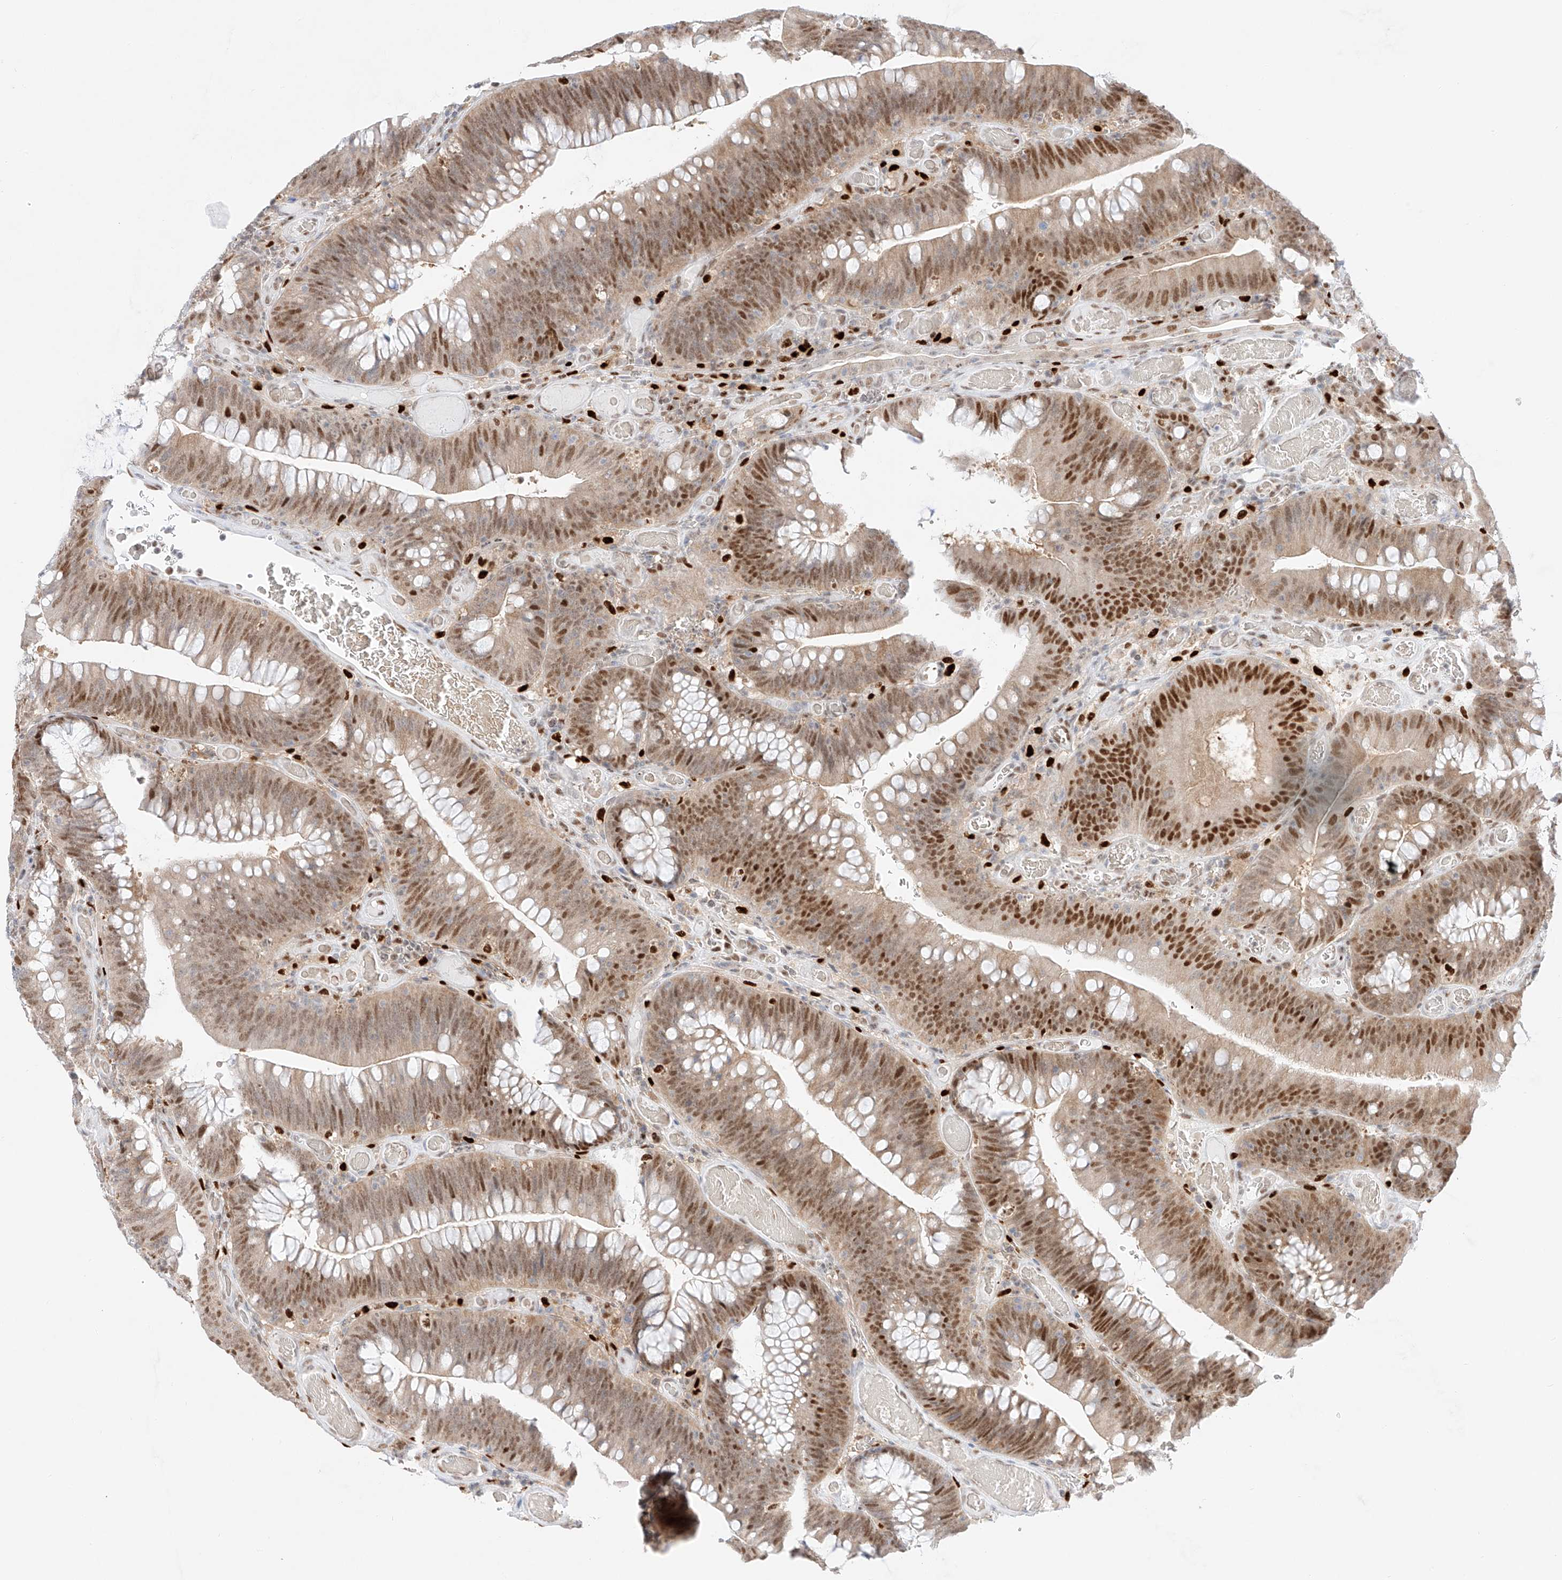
{"staining": {"intensity": "strong", "quantity": "25%-75%", "location": "nuclear"}, "tissue": "colorectal cancer", "cell_type": "Tumor cells", "image_type": "cancer", "snomed": [{"axis": "morphology", "description": "Normal tissue, NOS"}, {"axis": "topography", "description": "Colon"}], "caption": "An image of colorectal cancer stained for a protein demonstrates strong nuclear brown staining in tumor cells. (DAB IHC, brown staining for protein, blue staining for nuclei).", "gene": "APIP", "patient": {"sex": "female", "age": 82}}